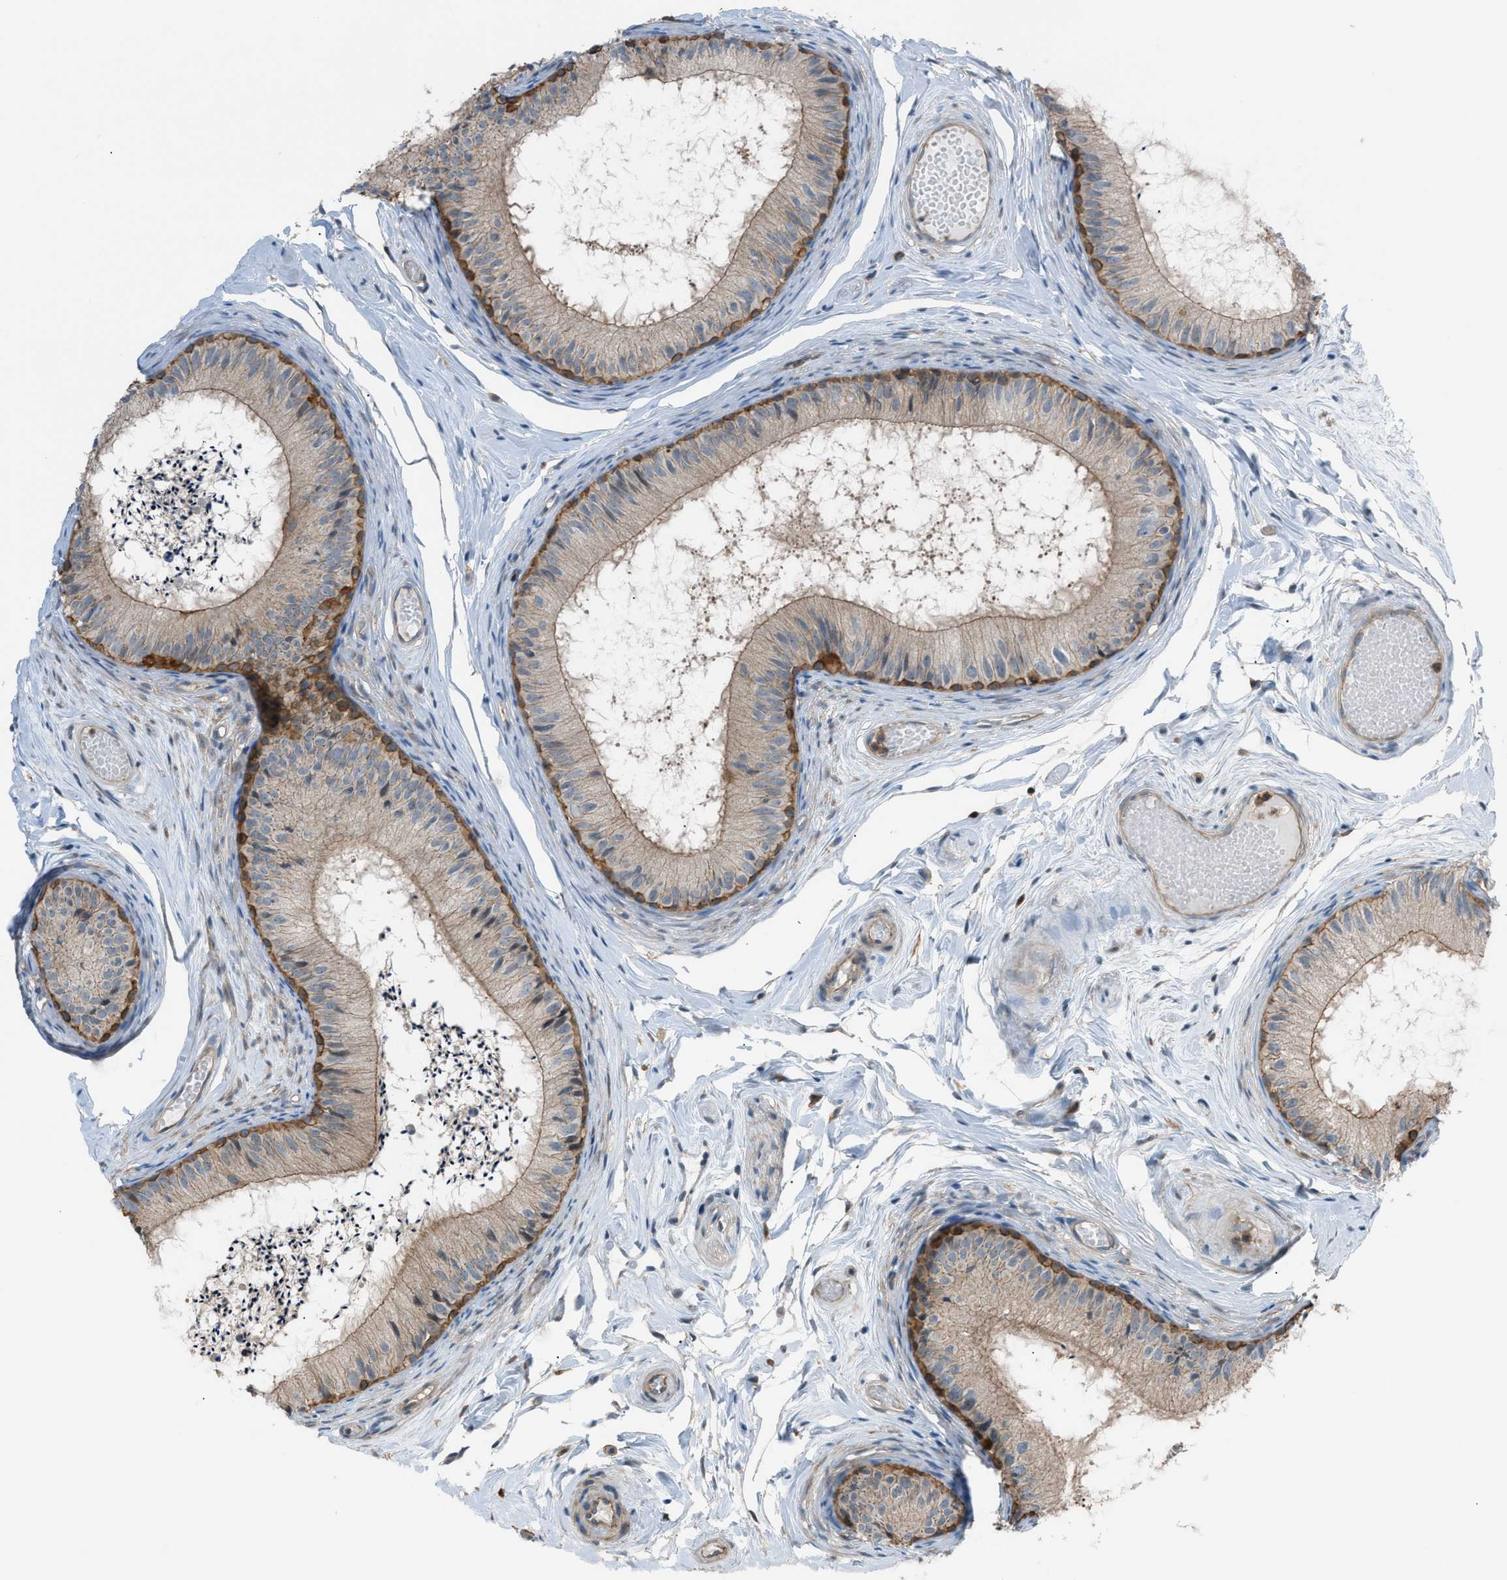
{"staining": {"intensity": "strong", "quantity": "<25%", "location": "cytoplasmic/membranous"}, "tissue": "epididymis", "cell_type": "Glandular cells", "image_type": "normal", "snomed": [{"axis": "morphology", "description": "Normal tissue, NOS"}, {"axis": "topography", "description": "Epididymis"}], "caption": "Epididymis stained with DAB immunohistochemistry exhibits medium levels of strong cytoplasmic/membranous staining in approximately <25% of glandular cells.", "gene": "DYRK1A", "patient": {"sex": "male", "age": 46}}